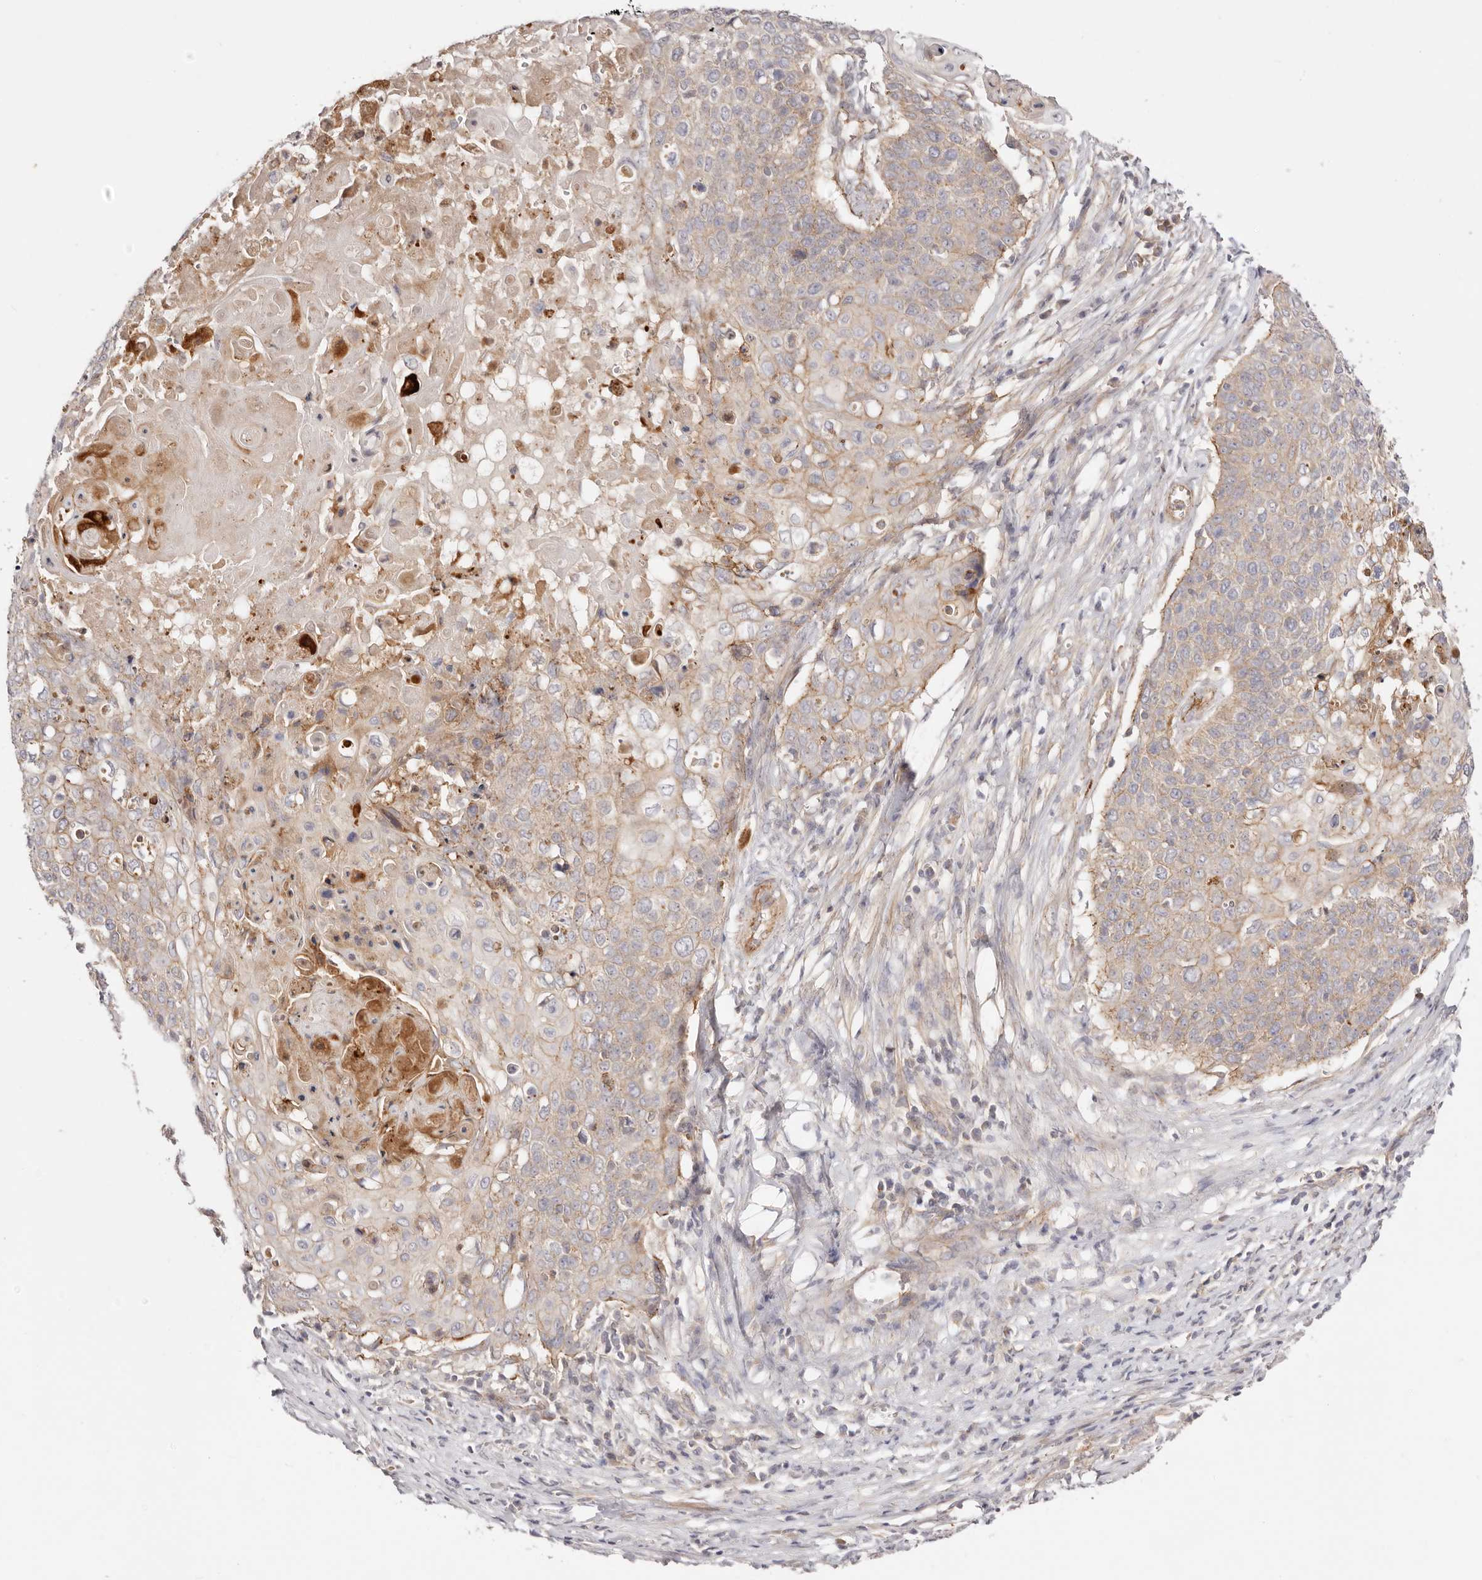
{"staining": {"intensity": "weak", "quantity": ">75%", "location": "cytoplasmic/membranous"}, "tissue": "cervical cancer", "cell_type": "Tumor cells", "image_type": "cancer", "snomed": [{"axis": "morphology", "description": "Squamous cell carcinoma, NOS"}, {"axis": "topography", "description": "Cervix"}], "caption": "Cervical cancer (squamous cell carcinoma) stained for a protein reveals weak cytoplasmic/membranous positivity in tumor cells. (brown staining indicates protein expression, while blue staining denotes nuclei).", "gene": "SLC35B2", "patient": {"sex": "female", "age": 39}}